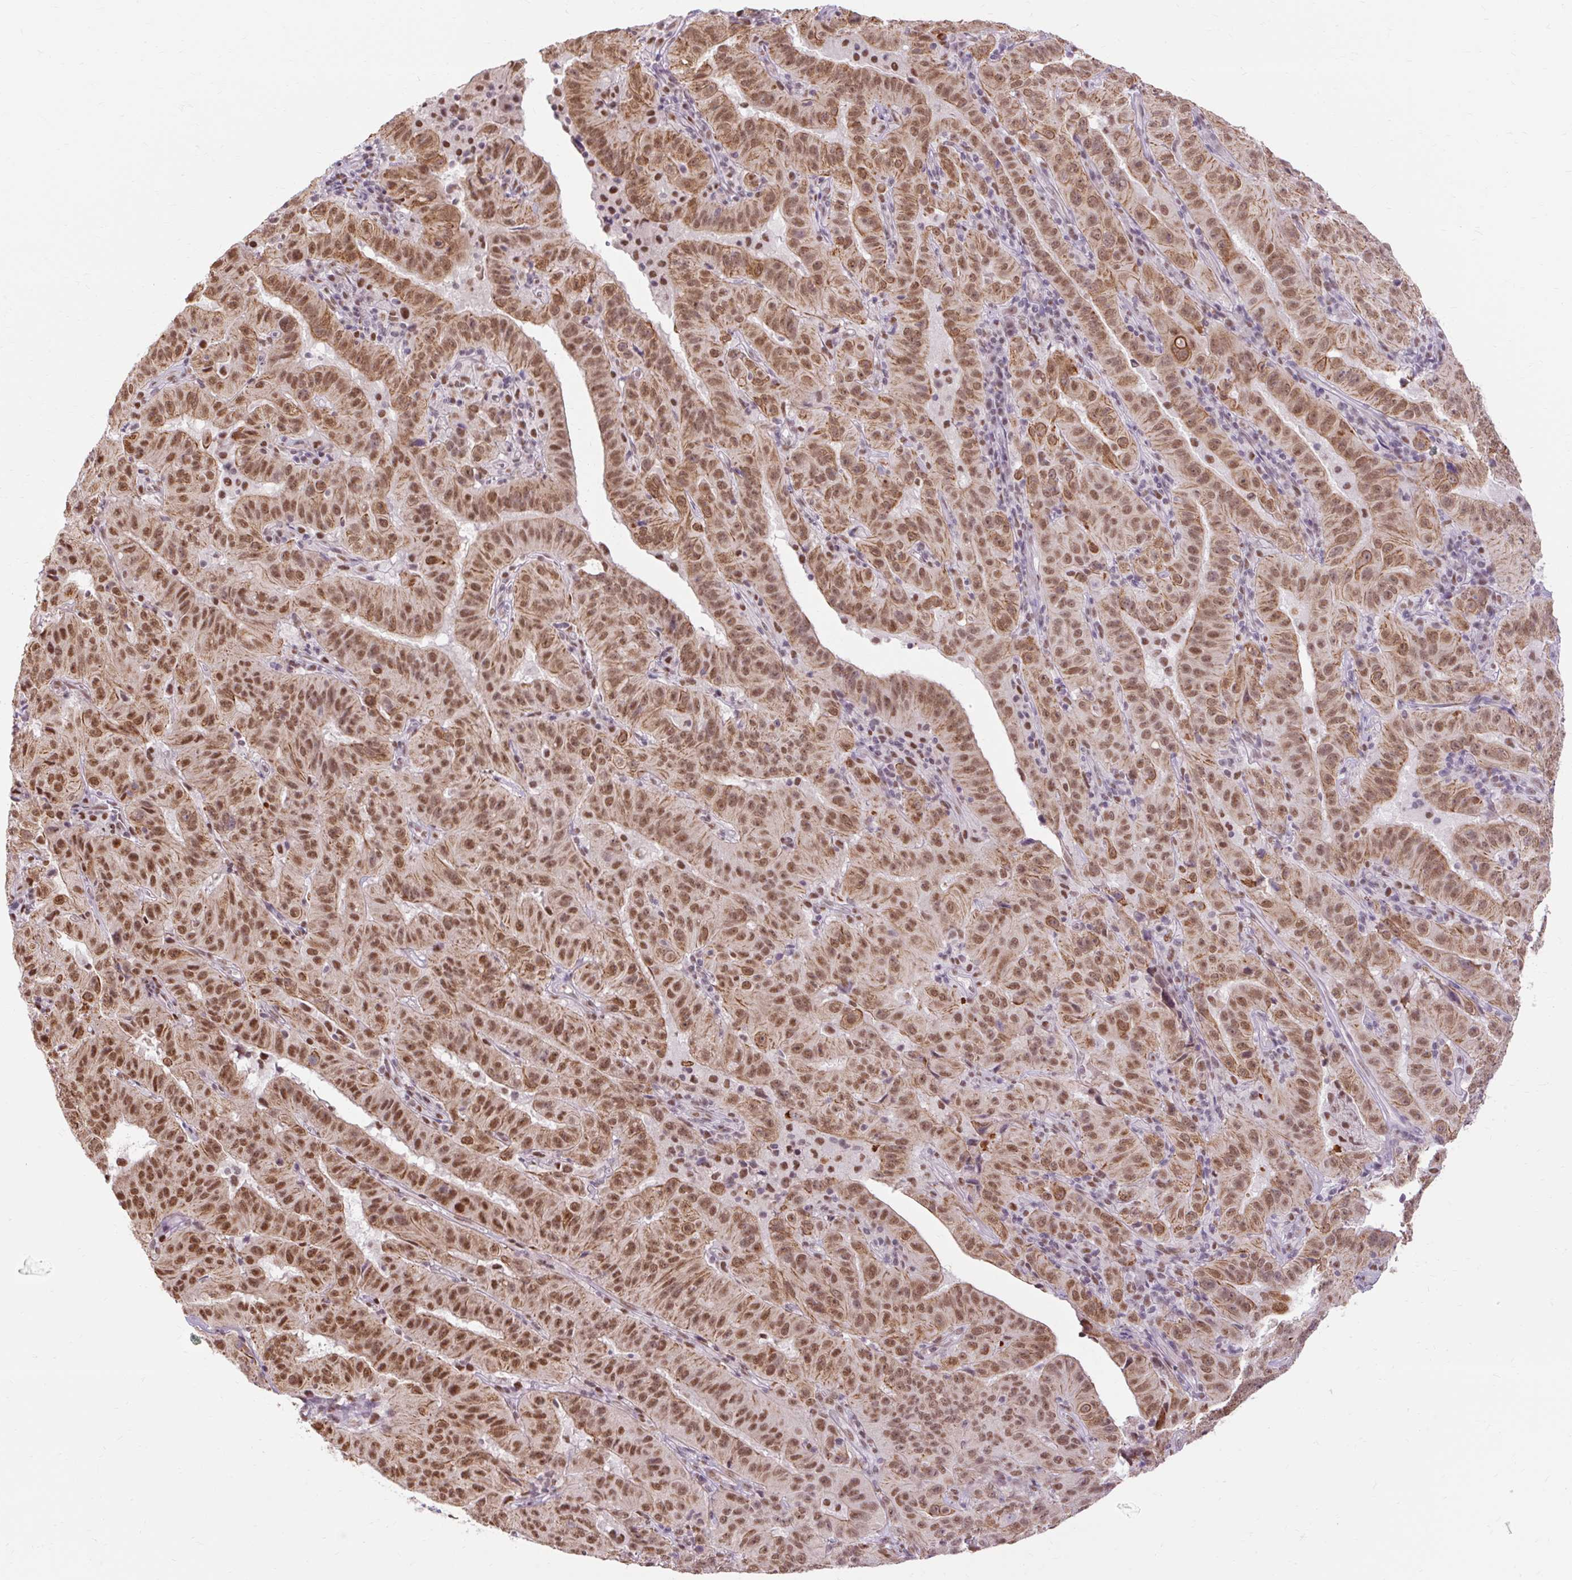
{"staining": {"intensity": "strong", "quantity": ">75%", "location": "cytoplasmic/membranous,nuclear"}, "tissue": "pancreatic cancer", "cell_type": "Tumor cells", "image_type": "cancer", "snomed": [{"axis": "morphology", "description": "Adenocarcinoma, NOS"}, {"axis": "topography", "description": "Pancreas"}], "caption": "IHC histopathology image of human pancreatic cancer (adenocarcinoma) stained for a protein (brown), which shows high levels of strong cytoplasmic/membranous and nuclear positivity in approximately >75% of tumor cells.", "gene": "NPIPB12", "patient": {"sex": "male", "age": 63}}